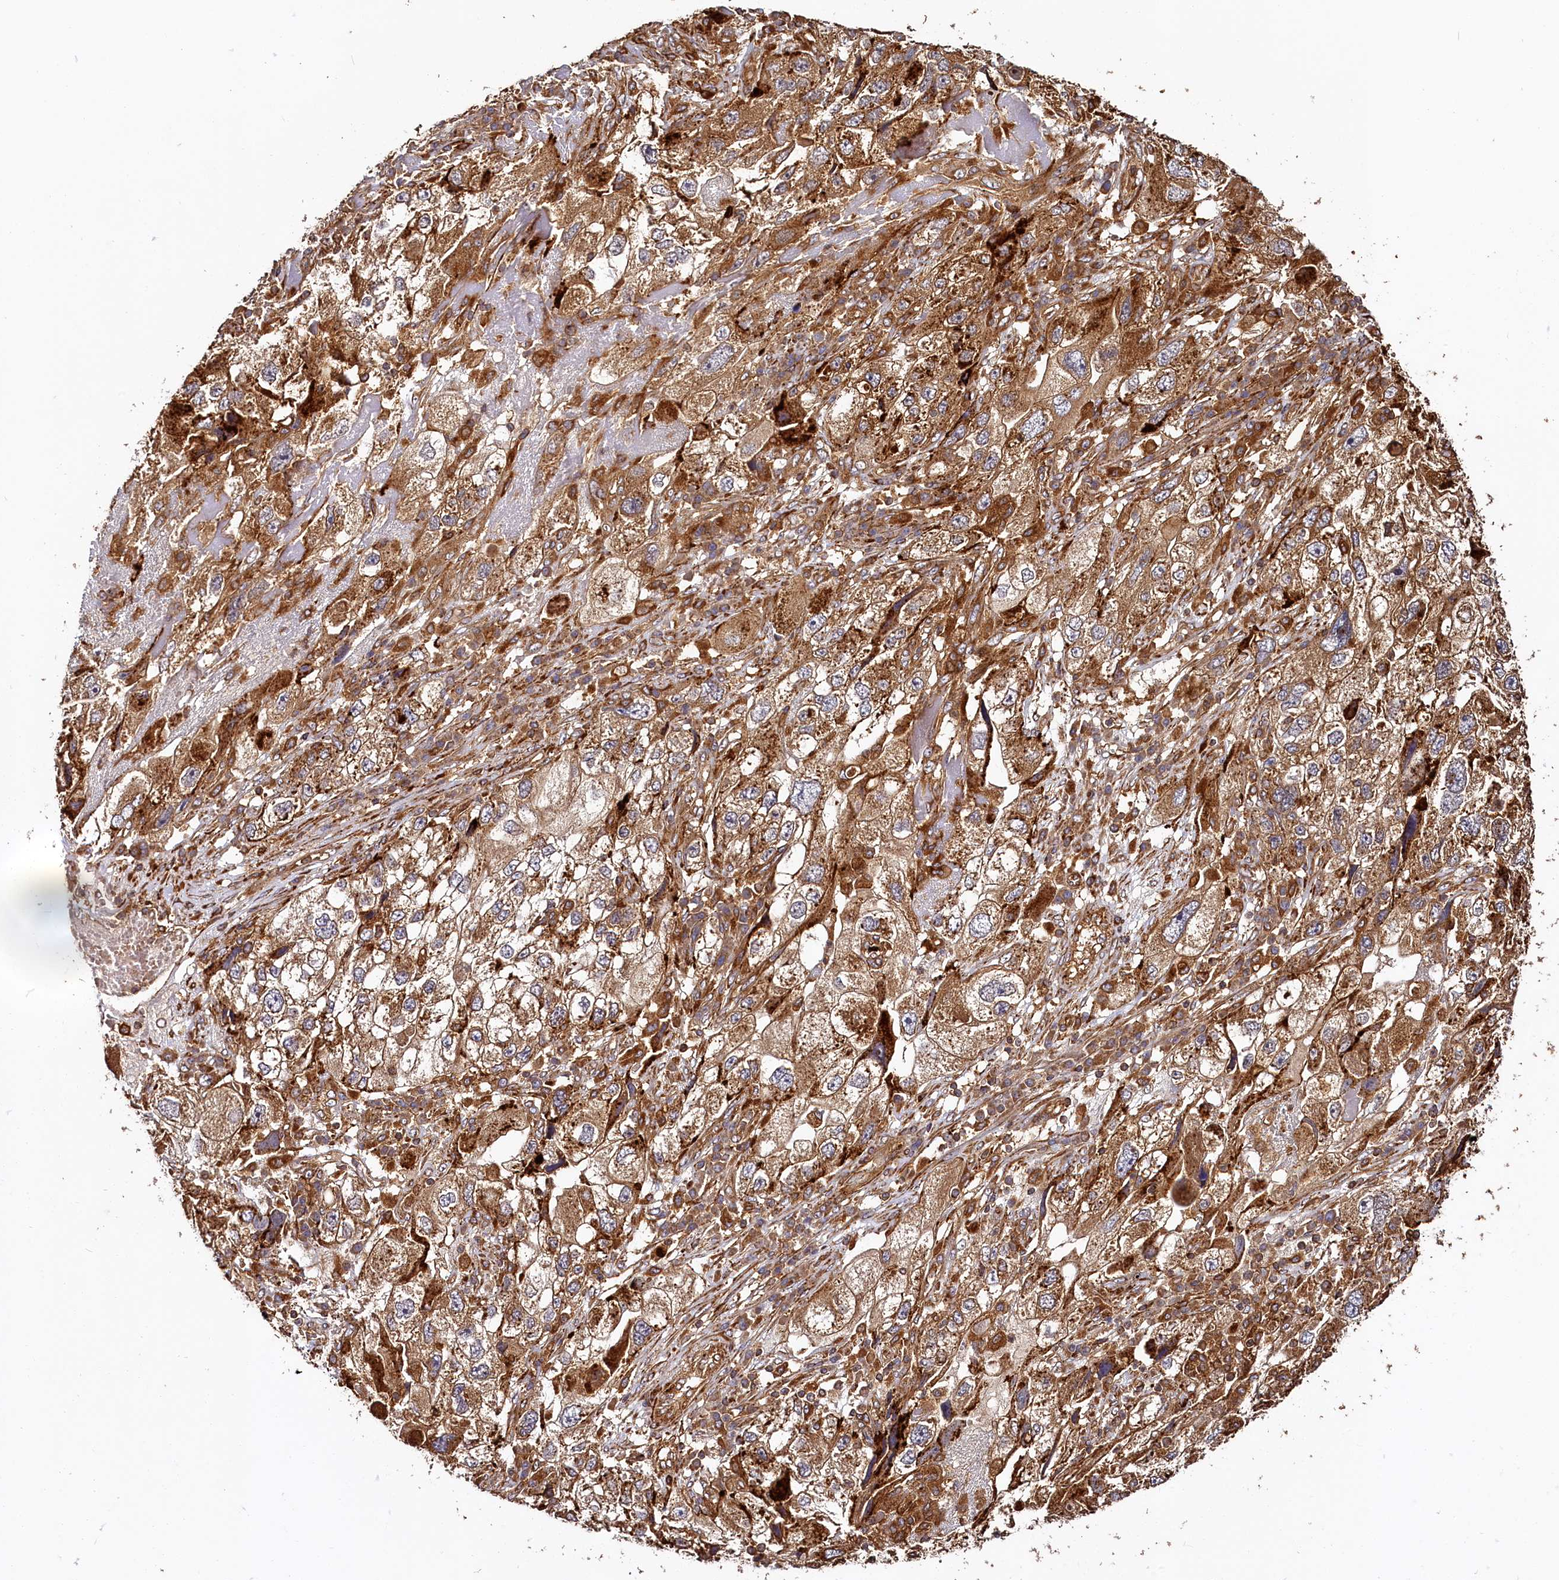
{"staining": {"intensity": "moderate", "quantity": ">75%", "location": "cytoplasmic/membranous"}, "tissue": "endometrial cancer", "cell_type": "Tumor cells", "image_type": "cancer", "snomed": [{"axis": "morphology", "description": "Adenocarcinoma, NOS"}, {"axis": "topography", "description": "Endometrium"}], "caption": "Endometrial cancer (adenocarcinoma) tissue reveals moderate cytoplasmic/membranous expression in approximately >75% of tumor cells, visualized by immunohistochemistry. (brown staining indicates protein expression, while blue staining denotes nuclei).", "gene": "WDR73", "patient": {"sex": "female", "age": 49}}